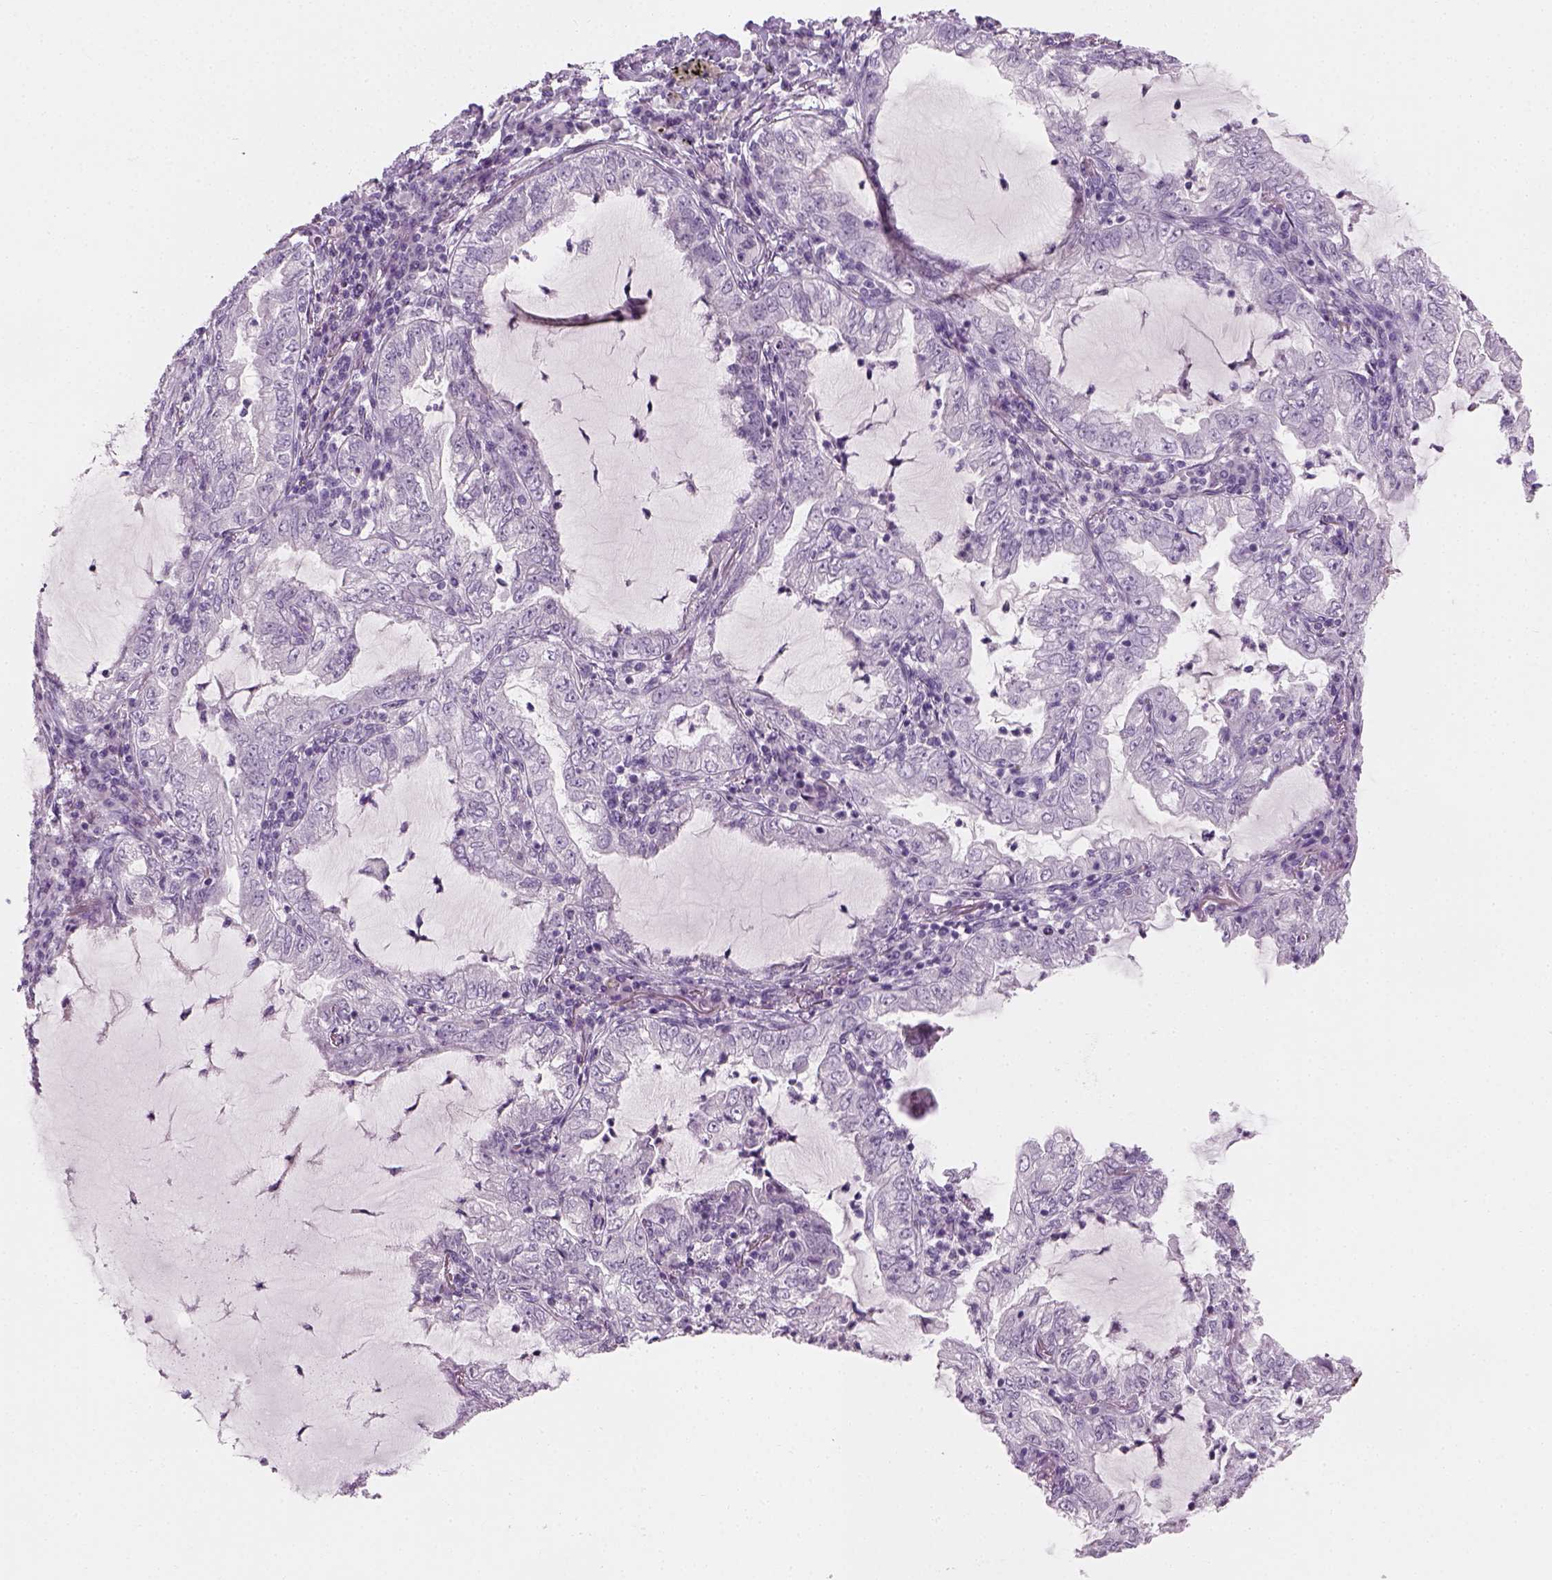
{"staining": {"intensity": "negative", "quantity": "none", "location": "none"}, "tissue": "lung cancer", "cell_type": "Tumor cells", "image_type": "cancer", "snomed": [{"axis": "morphology", "description": "Adenocarcinoma, NOS"}, {"axis": "topography", "description": "Lung"}], "caption": "The immunohistochemistry (IHC) micrograph has no significant positivity in tumor cells of lung cancer (adenocarcinoma) tissue.", "gene": "TH", "patient": {"sex": "female", "age": 73}}